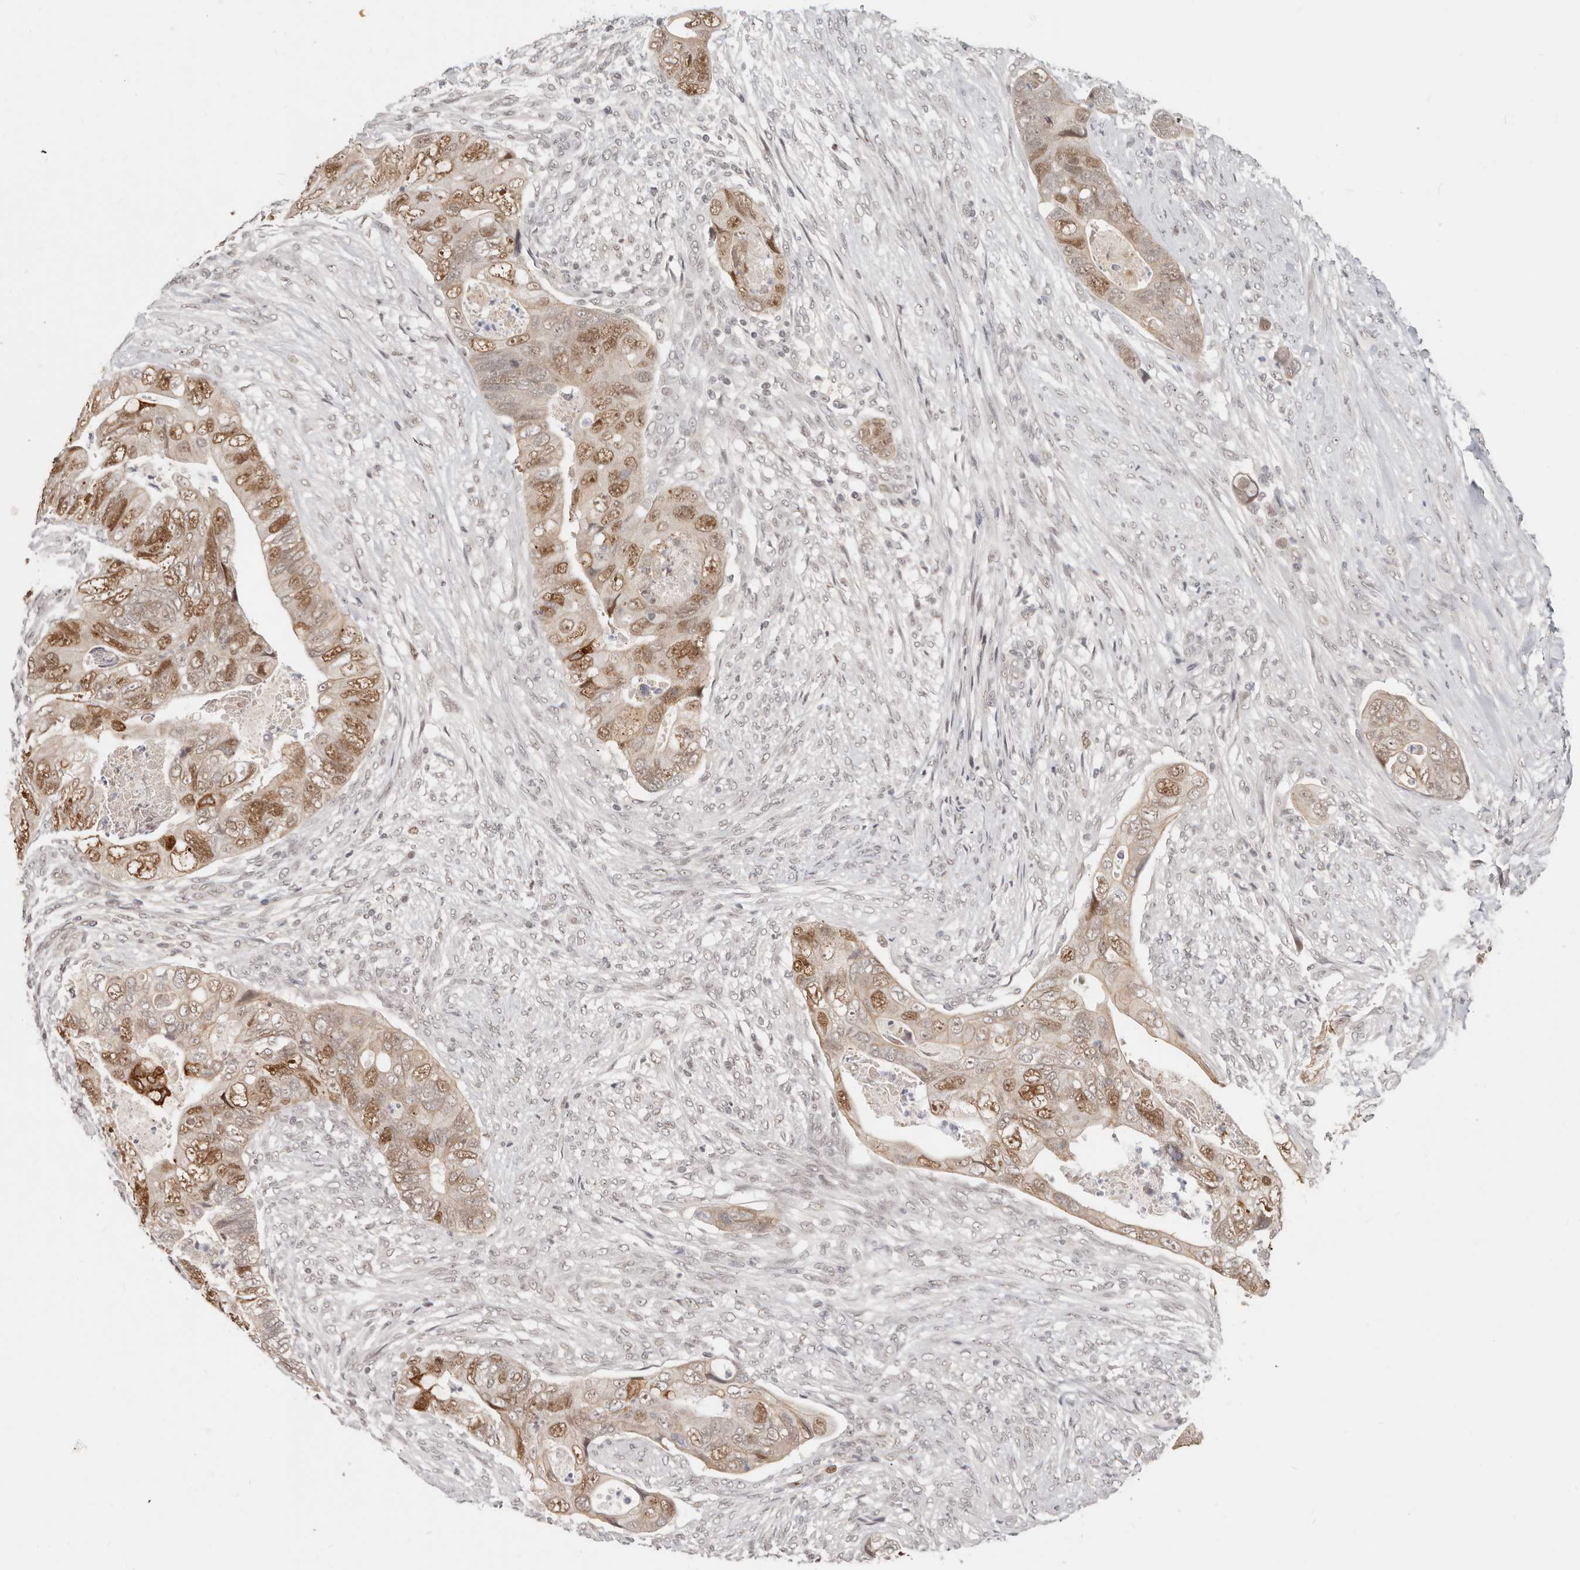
{"staining": {"intensity": "moderate", "quantity": "25%-75%", "location": "nuclear"}, "tissue": "colorectal cancer", "cell_type": "Tumor cells", "image_type": "cancer", "snomed": [{"axis": "morphology", "description": "Adenocarcinoma, NOS"}, {"axis": "topography", "description": "Rectum"}], "caption": "Immunohistochemistry (IHC) staining of colorectal cancer (adenocarcinoma), which reveals medium levels of moderate nuclear staining in approximately 25%-75% of tumor cells indicating moderate nuclear protein staining. The staining was performed using DAB (3,3'-diaminobenzidine) (brown) for protein detection and nuclei were counterstained in hematoxylin (blue).", "gene": "RFC2", "patient": {"sex": "male", "age": 63}}